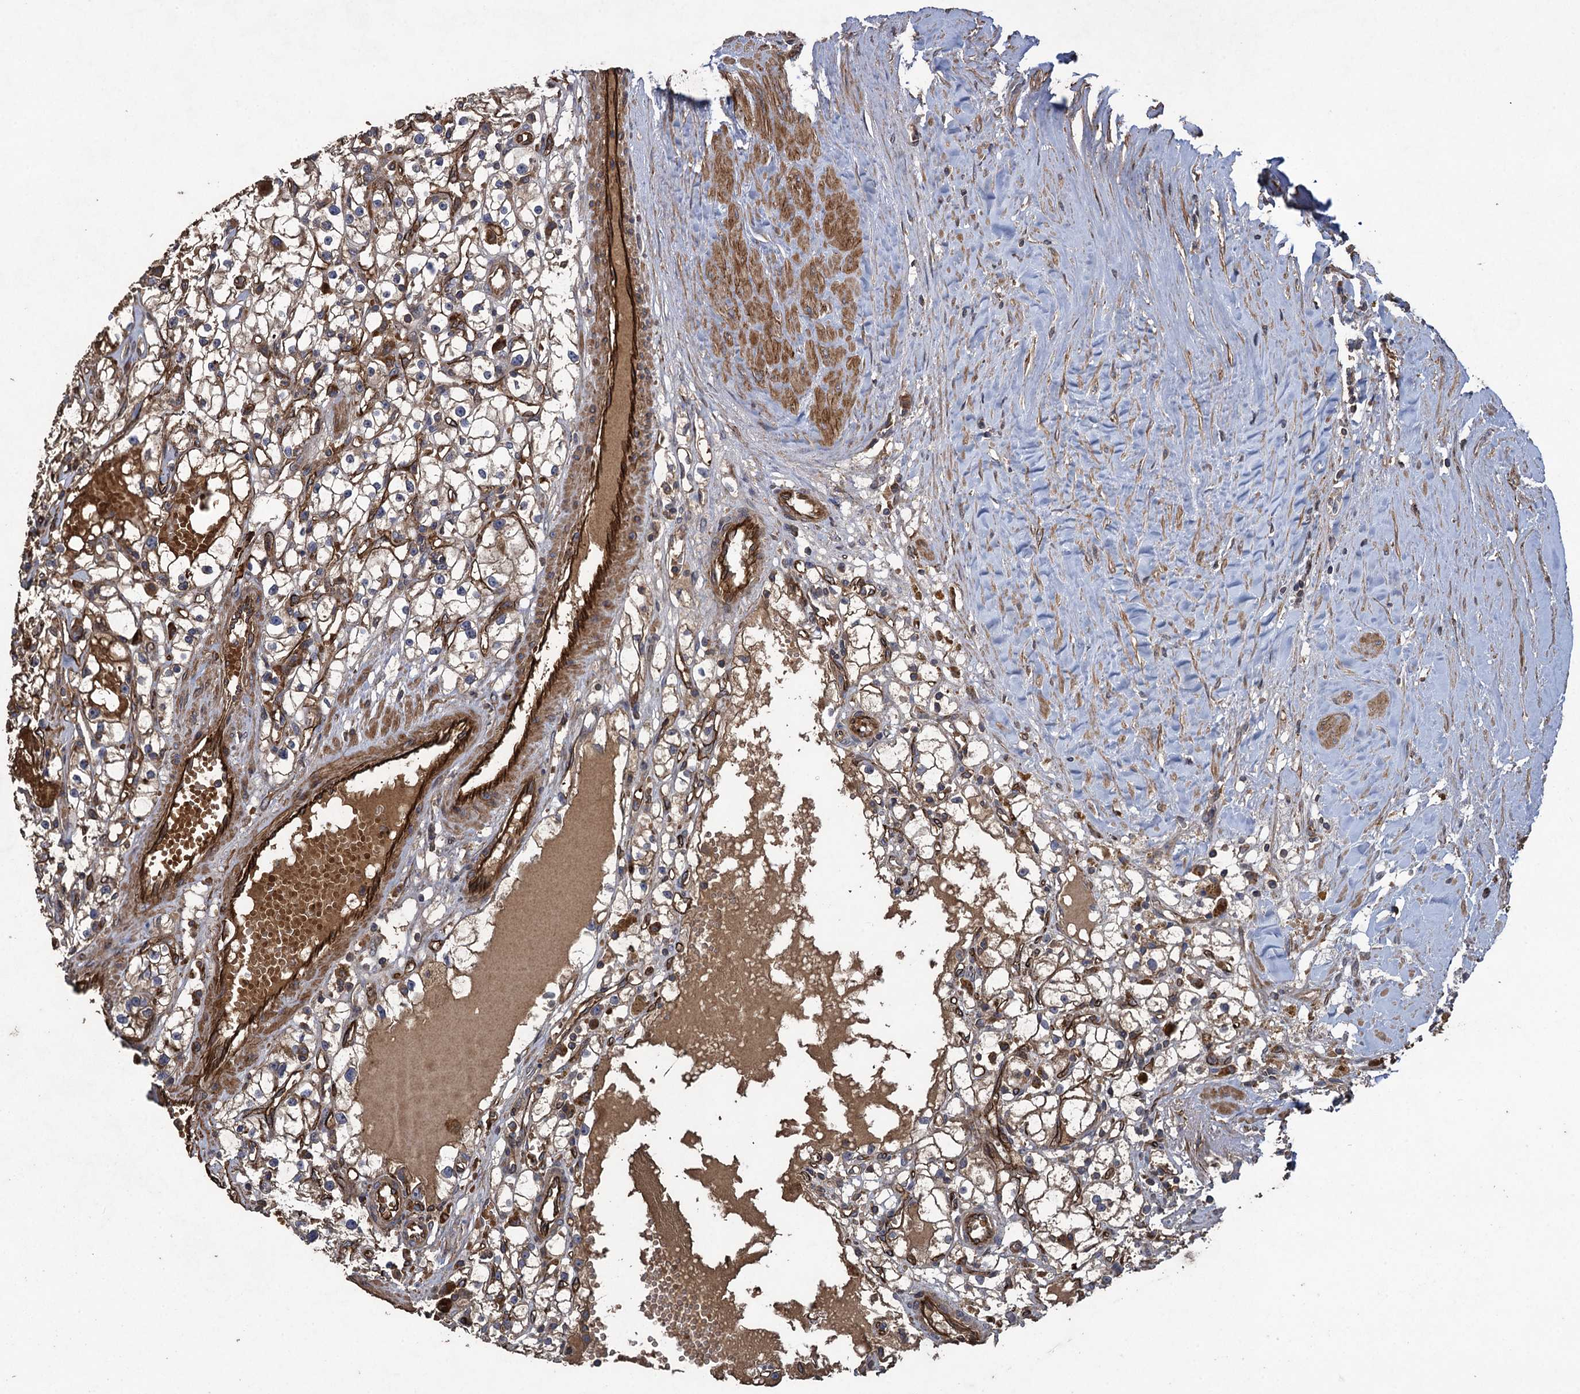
{"staining": {"intensity": "moderate", "quantity": ">75%", "location": "cytoplasmic/membranous"}, "tissue": "renal cancer", "cell_type": "Tumor cells", "image_type": "cancer", "snomed": [{"axis": "morphology", "description": "Adenocarcinoma, NOS"}, {"axis": "topography", "description": "Kidney"}], "caption": "Adenocarcinoma (renal) stained with a brown dye exhibits moderate cytoplasmic/membranous positive expression in about >75% of tumor cells.", "gene": "TXNDC11", "patient": {"sex": "male", "age": 56}}